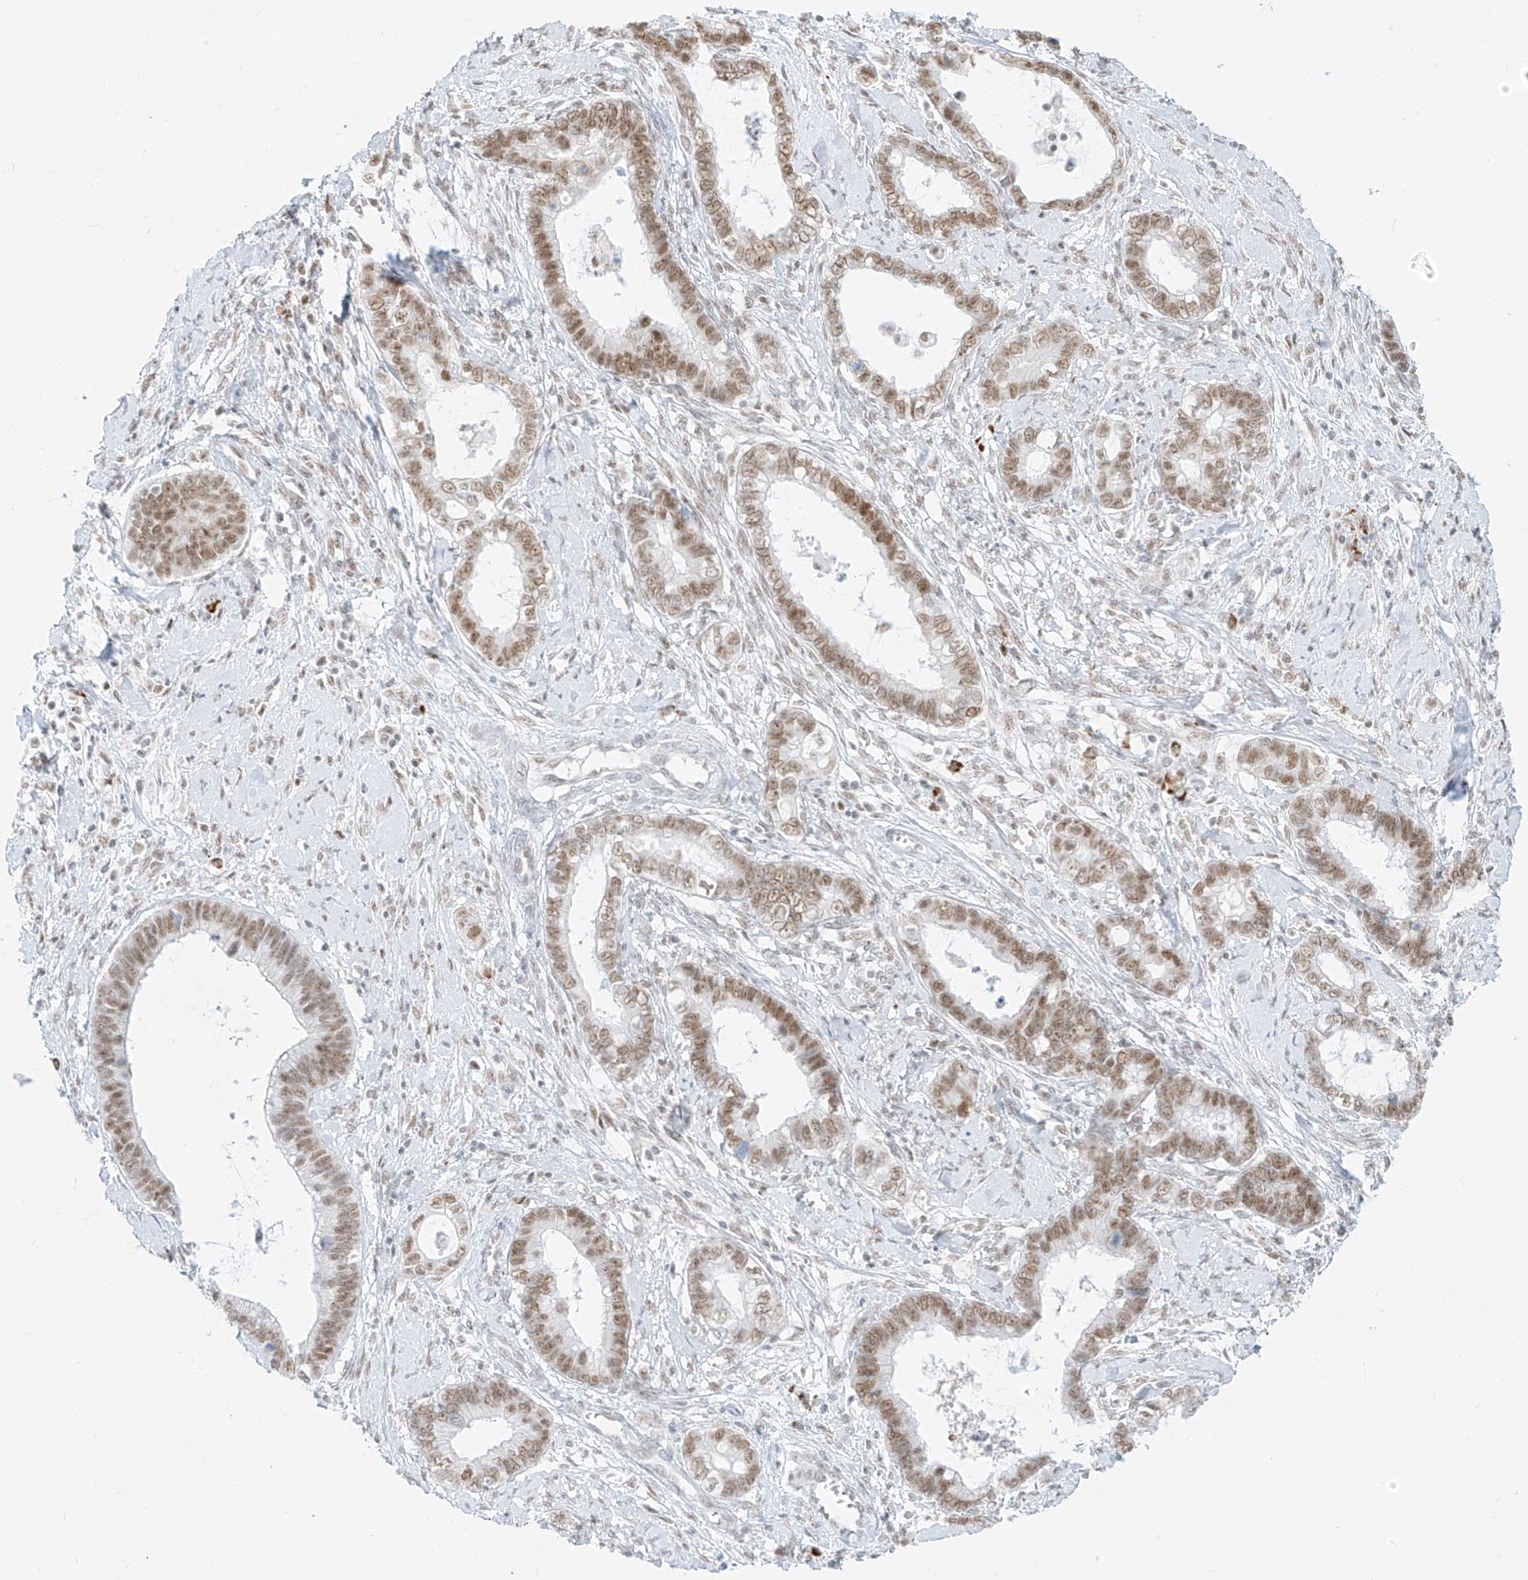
{"staining": {"intensity": "moderate", "quantity": ">75%", "location": "nuclear"}, "tissue": "cervical cancer", "cell_type": "Tumor cells", "image_type": "cancer", "snomed": [{"axis": "morphology", "description": "Adenocarcinoma, NOS"}, {"axis": "topography", "description": "Cervix"}], "caption": "Protein staining by IHC displays moderate nuclear staining in approximately >75% of tumor cells in adenocarcinoma (cervical).", "gene": "SUPT5H", "patient": {"sex": "female", "age": 44}}